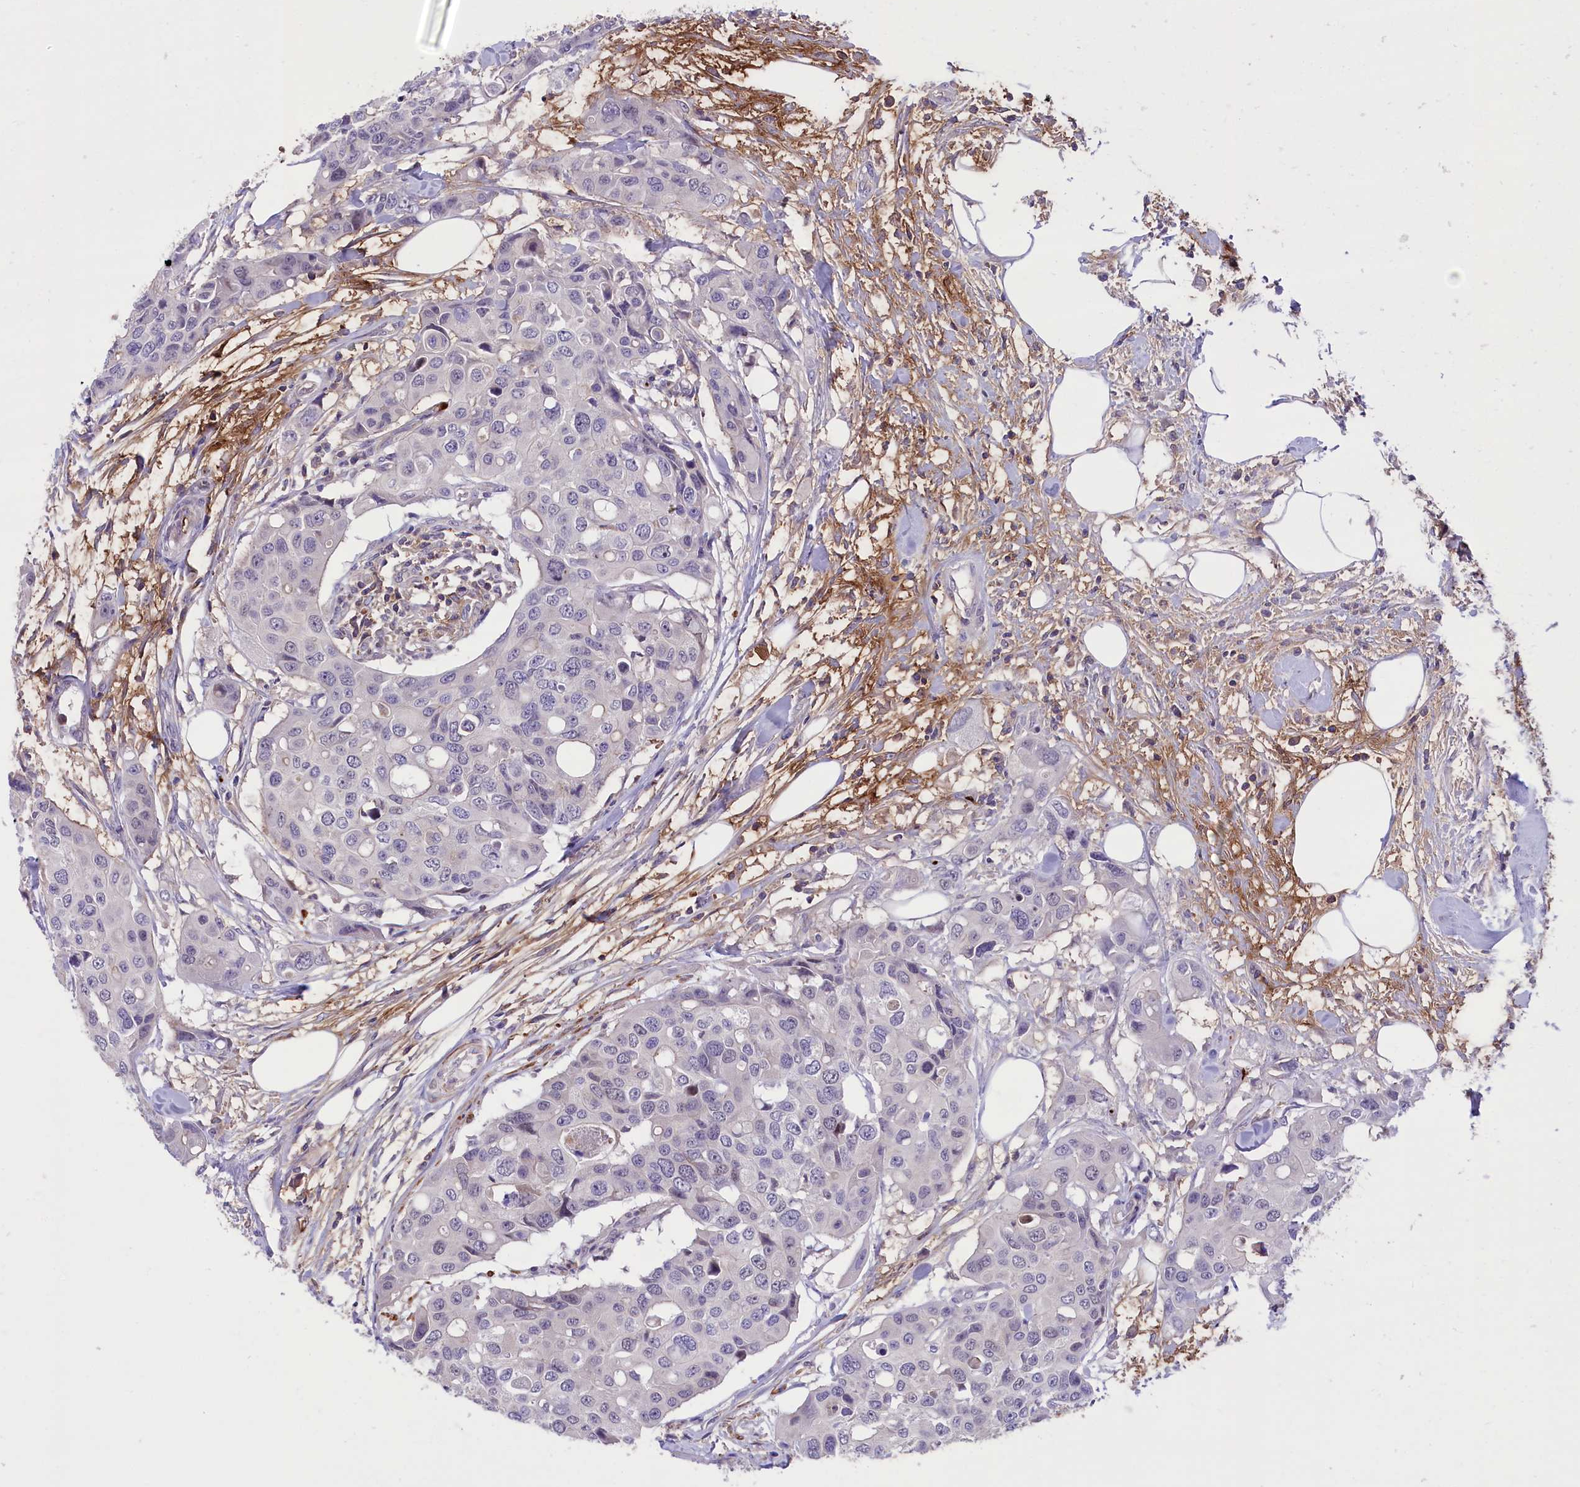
{"staining": {"intensity": "negative", "quantity": "none", "location": "none"}, "tissue": "colorectal cancer", "cell_type": "Tumor cells", "image_type": "cancer", "snomed": [{"axis": "morphology", "description": "Adenocarcinoma, NOS"}, {"axis": "topography", "description": "Colon"}], "caption": "Colorectal adenocarcinoma stained for a protein using immunohistochemistry exhibits no expression tumor cells.", "gene": "HEATR3", "patient": {"sex": "male", "age": 77}}